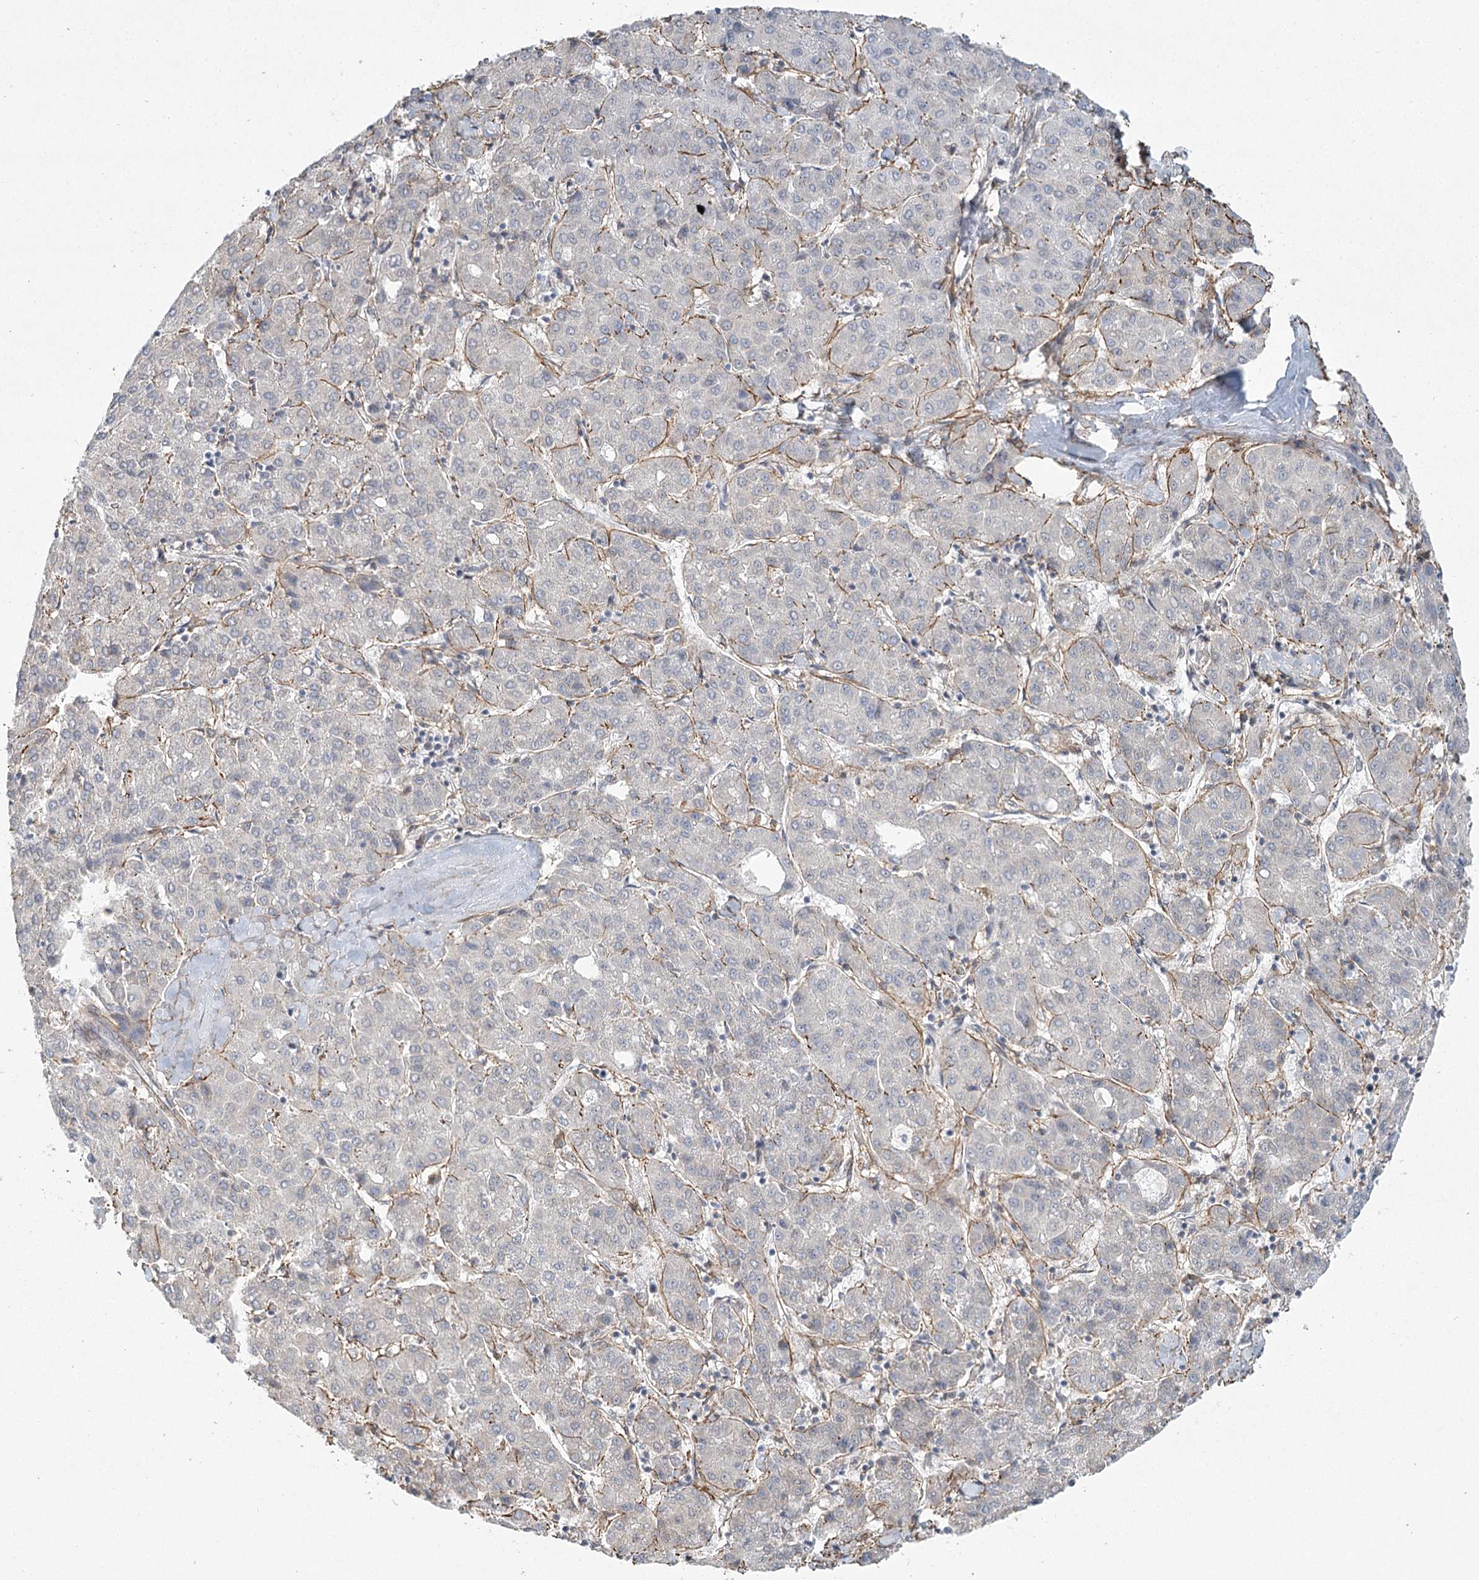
{"staining": {"intensity": "negative", "quantity": "none", "location": "none"}, "tissue": "liver cancer", "cell_type": "Tumor cells", "image_type": "cancer", "snomed": [{"axis": "morphology", "description": "Carcinoma, Hepatocellular, NOS"}, {"axis": "topography", "description": "Liver"}], "caption": "DAB (3,3'-diaminobenzidine) immunohistochemical staining of liver cancer (hepatocellular carcinoma) exhibits no significant positivity in tumor cells.", "gene": "MED28", "patient": {"sex": "male", "age": 65}}